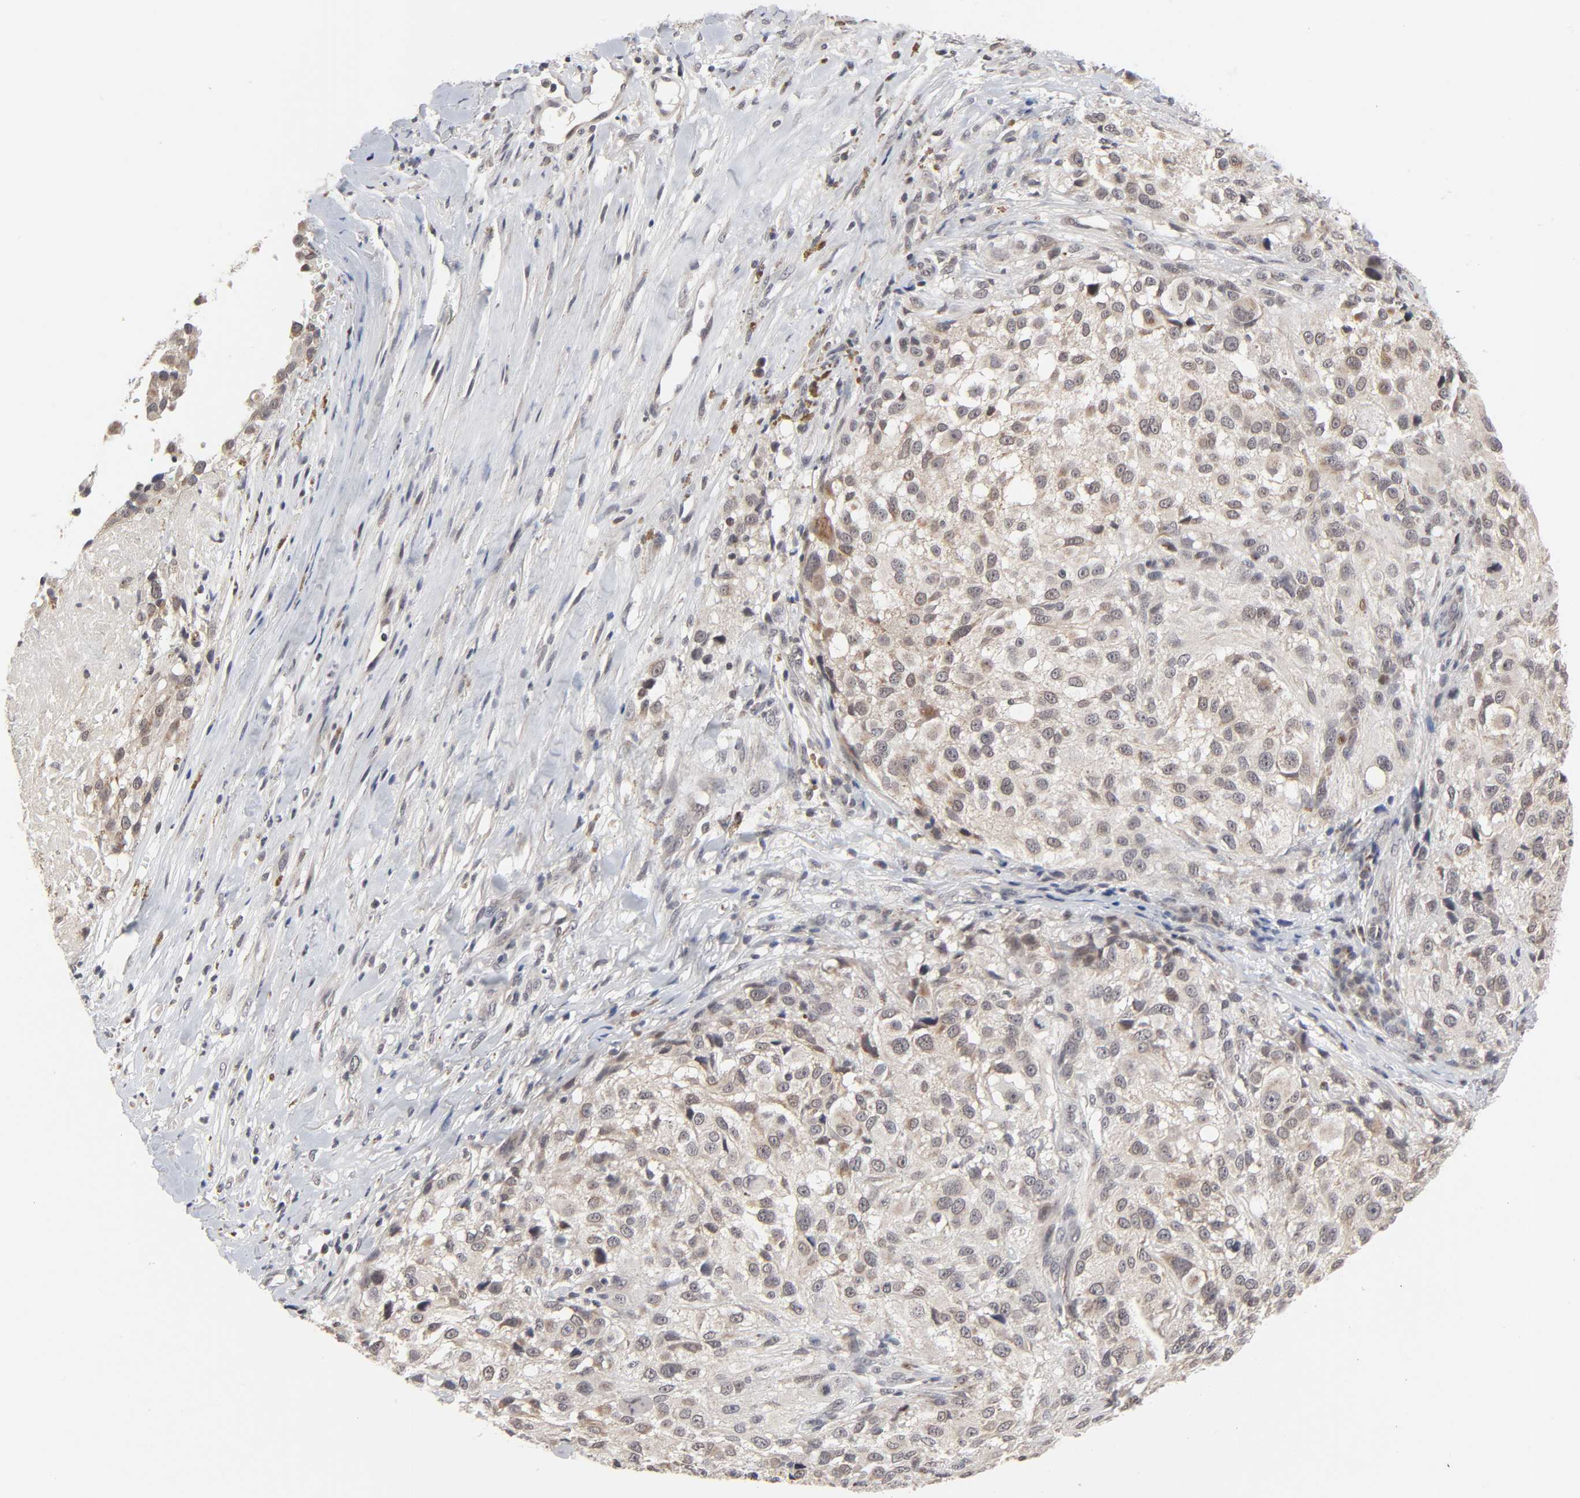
{"staining": {"intensity": "weak", "quantity": "25%-75%", "location": "cytoplasmic/membranous"}, "tissue": "melanoma", "cell_type": "Tumor cells", "image_type": "cancer", "snomed": [{"axis": "morphology", "description": "Necrosis, NOS"}, {"axis": "morphology", "description": "Malignant melanoma, NOS"}, {"axis": "topography", "description": "Skin"}], "caption": "Malignant melanoma was stained to show a protein in brown. There is low levels of weak cytoplasmic/membranous expression in approximately 25%-75% of tumor cells.", "gene": "AUH", "patient": {"sex": "female", "age": 87}}